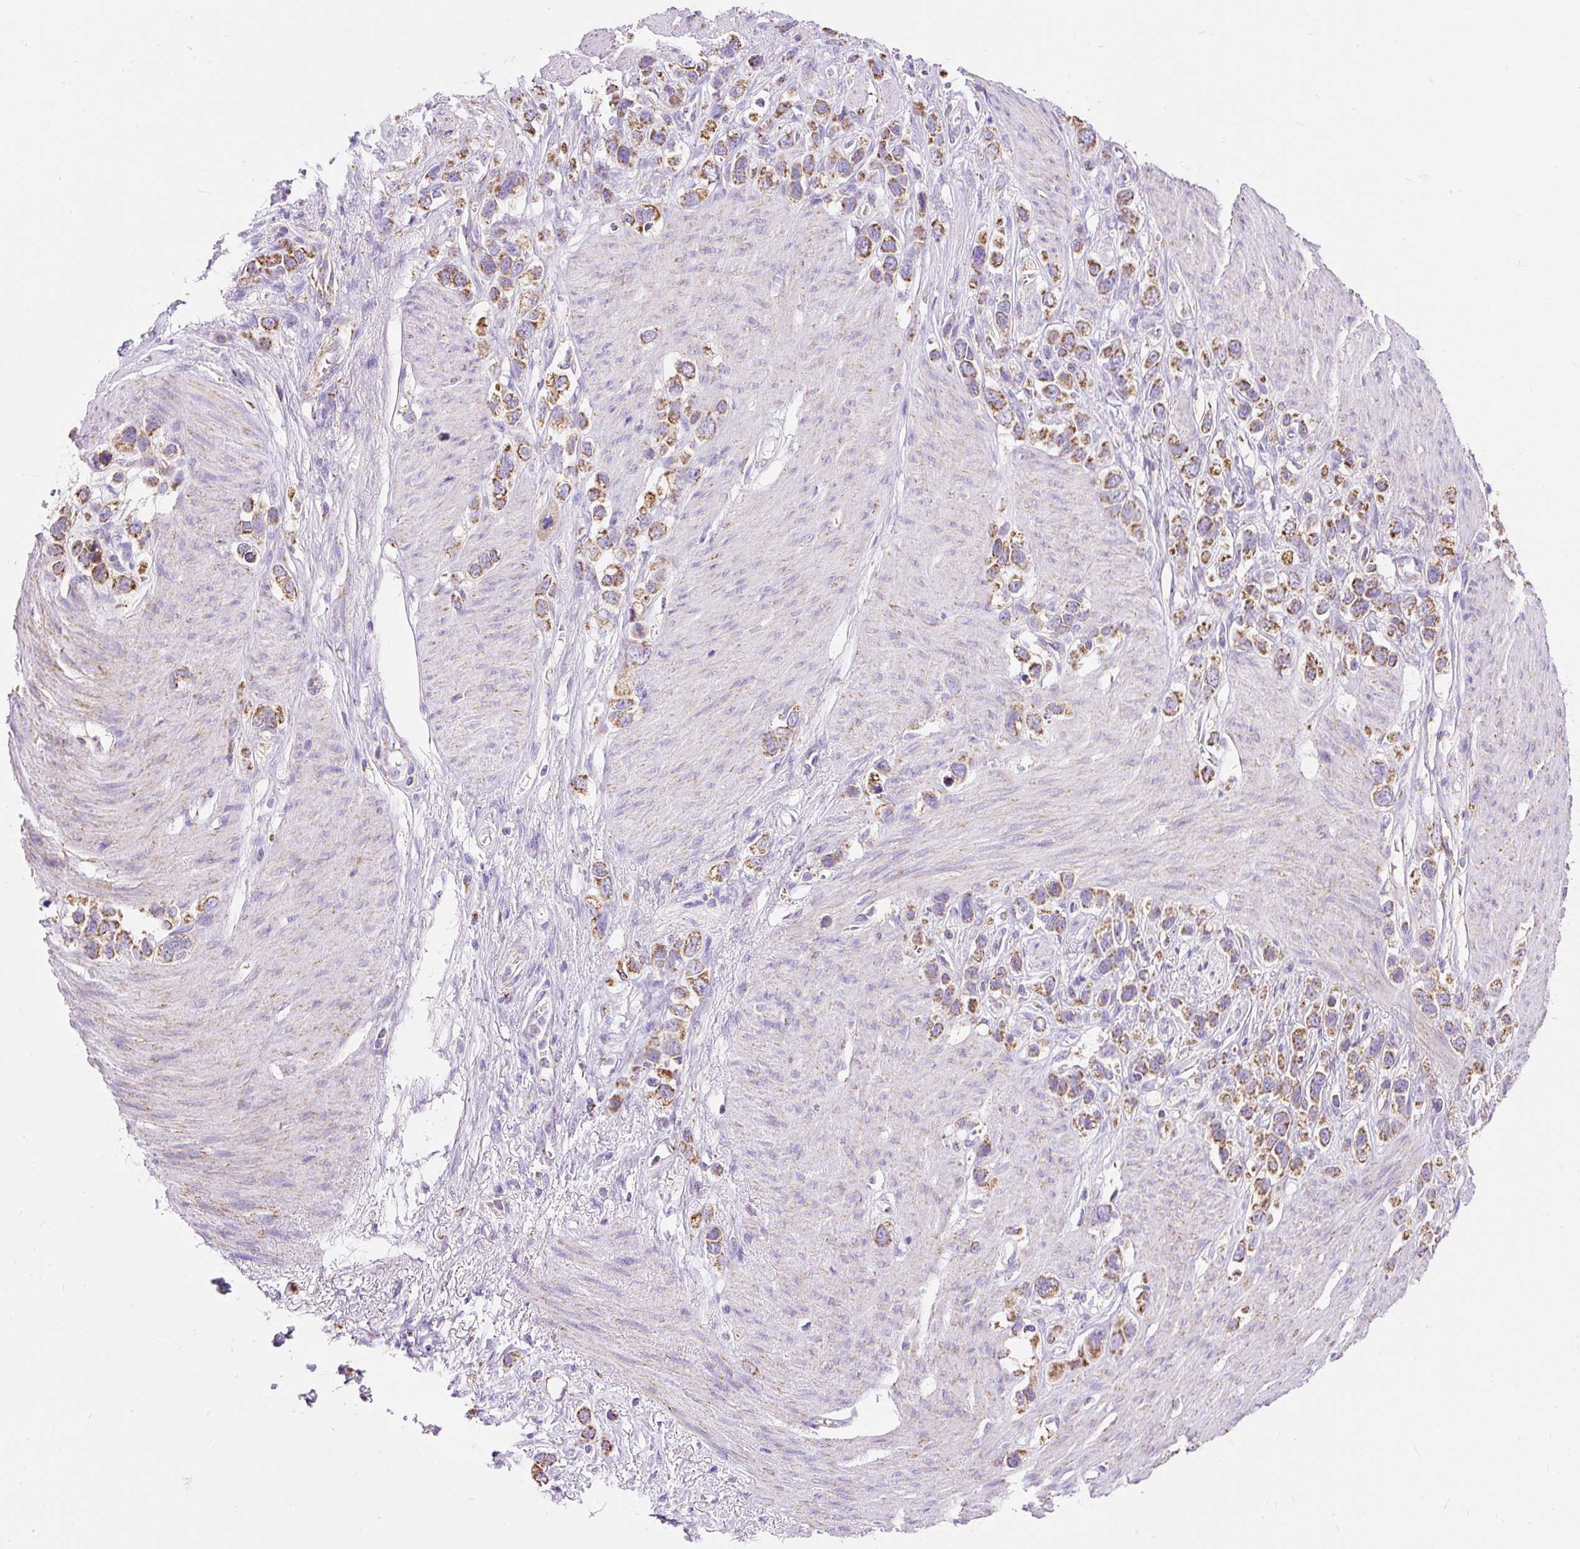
{"staining": {"intensity": "moderate", "quantity": ">75%", "location": "cytoplasmic/membranous"}, "tissue": "stomach cancer", "cell_type": "Tumor cells", "image_type": "cancer", "snomed": [{"axis": "morphology", "description": "Adenocarcinoma, NOS"}, {"axis": "topography", "description": "Stomach"}], "caption": "High-power microscopy captured an immunohistochemistry (IHC) image of stomach cancer (adenocarcinoma), revealing moderate cytoplasmic/membranous expression in about >75% of tumor cells. The protein is shown in brown color, while the nuclei are stained blue.", "gene": "DAAM2", "patient": {"sex": "female", "age": 65}}